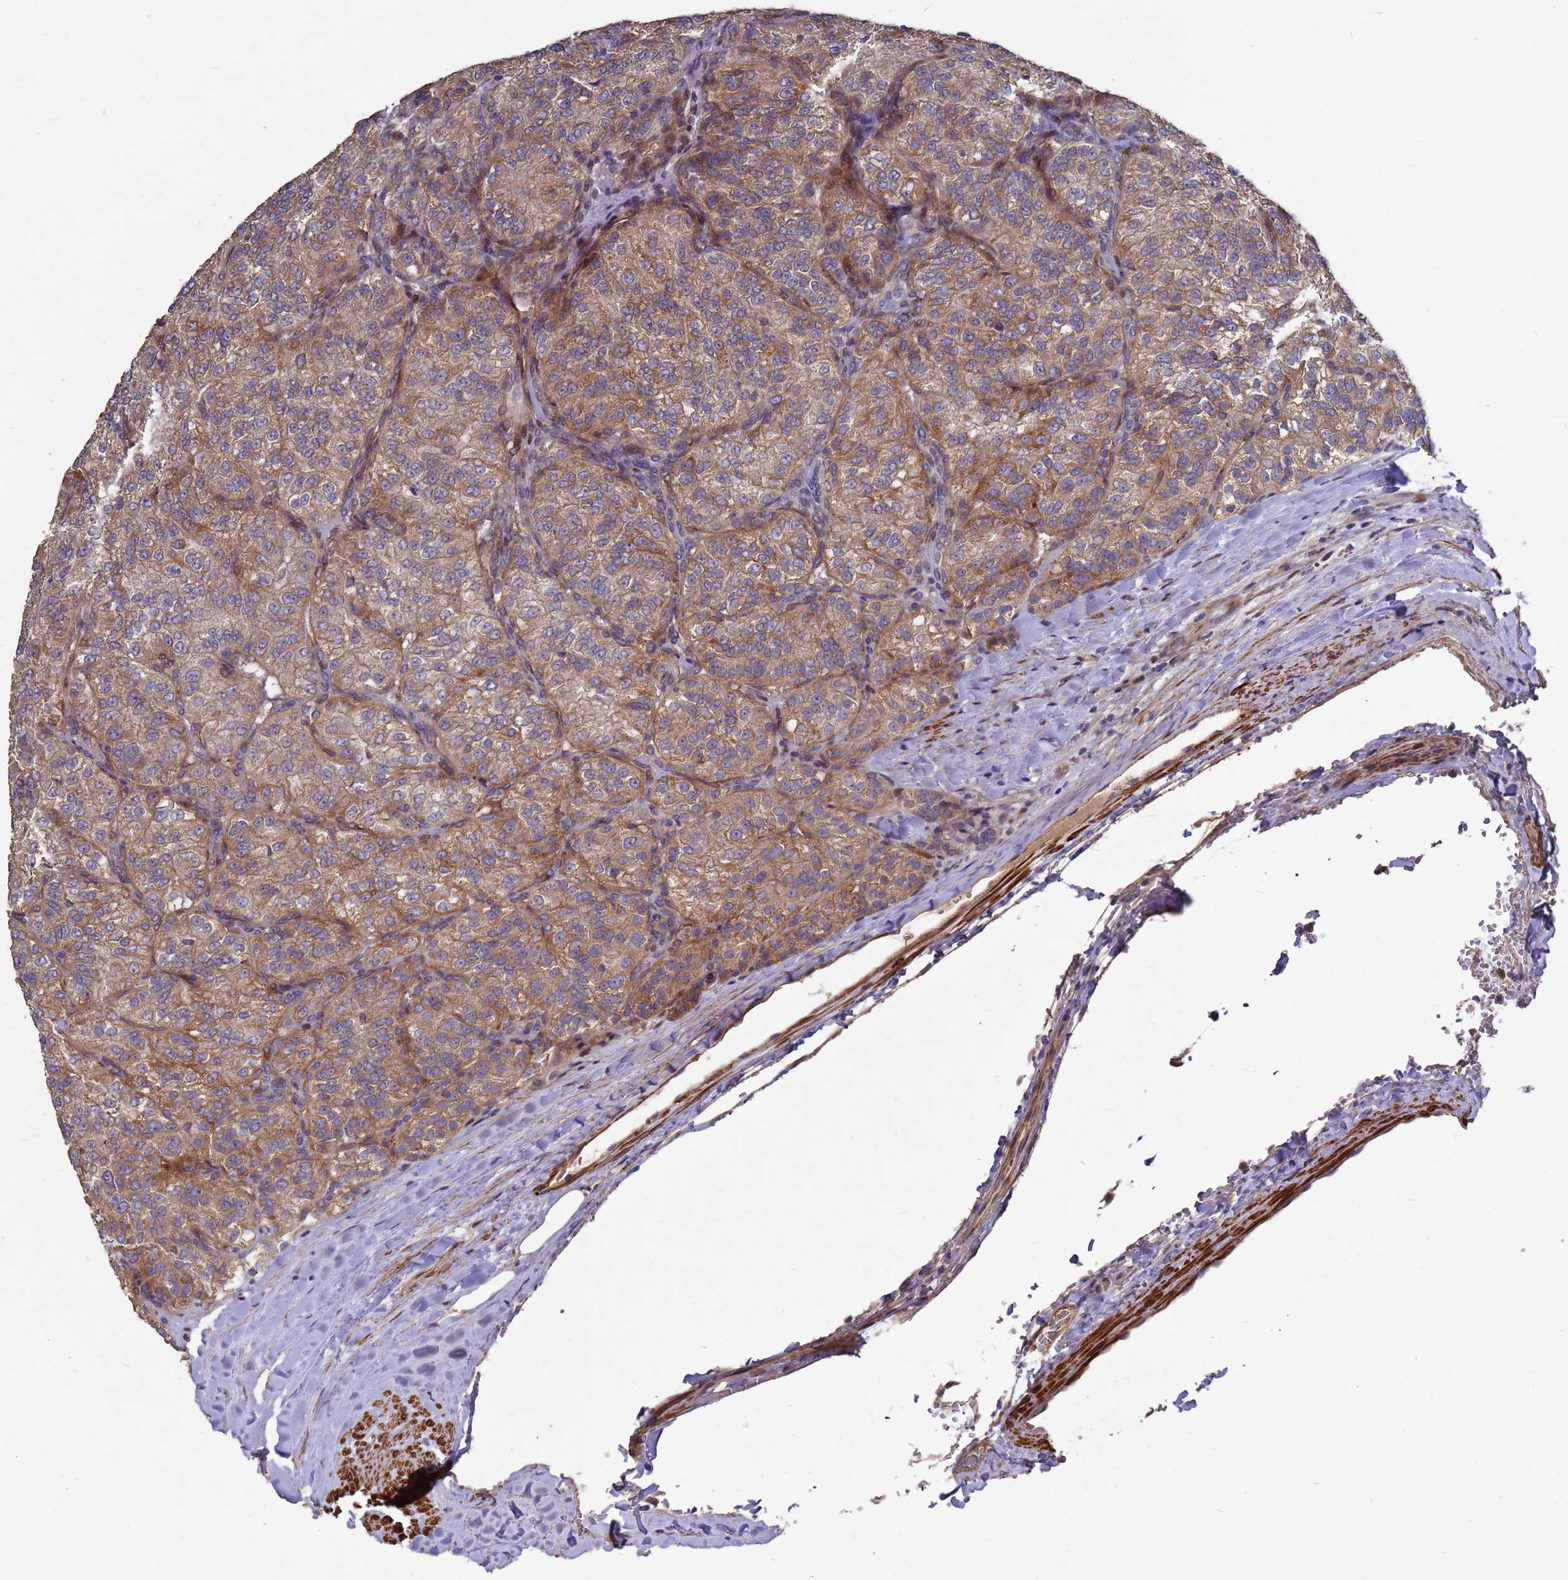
{"staining": {"intensity": "moderate", "quantity": ">75%", "location": "cytoplasmic/membranous"}, "tissue": "renal cancer", "cell_type": "Tumor cells", "image_type": "cancer", "snomed": [{"axis": "morphology", "description": "Adenocarcinoma, NOS"}, {"axis": "topography", "description": "Kidney"}], "caption": "Human adenocarcinoma (renal) stained with a brown dye exhibits moderate cytoplasmic/membranous positive expression in about >75% of tumor cells.", "gene": "RSPRY1", "patient": {"sex": "female", "age": 63}}